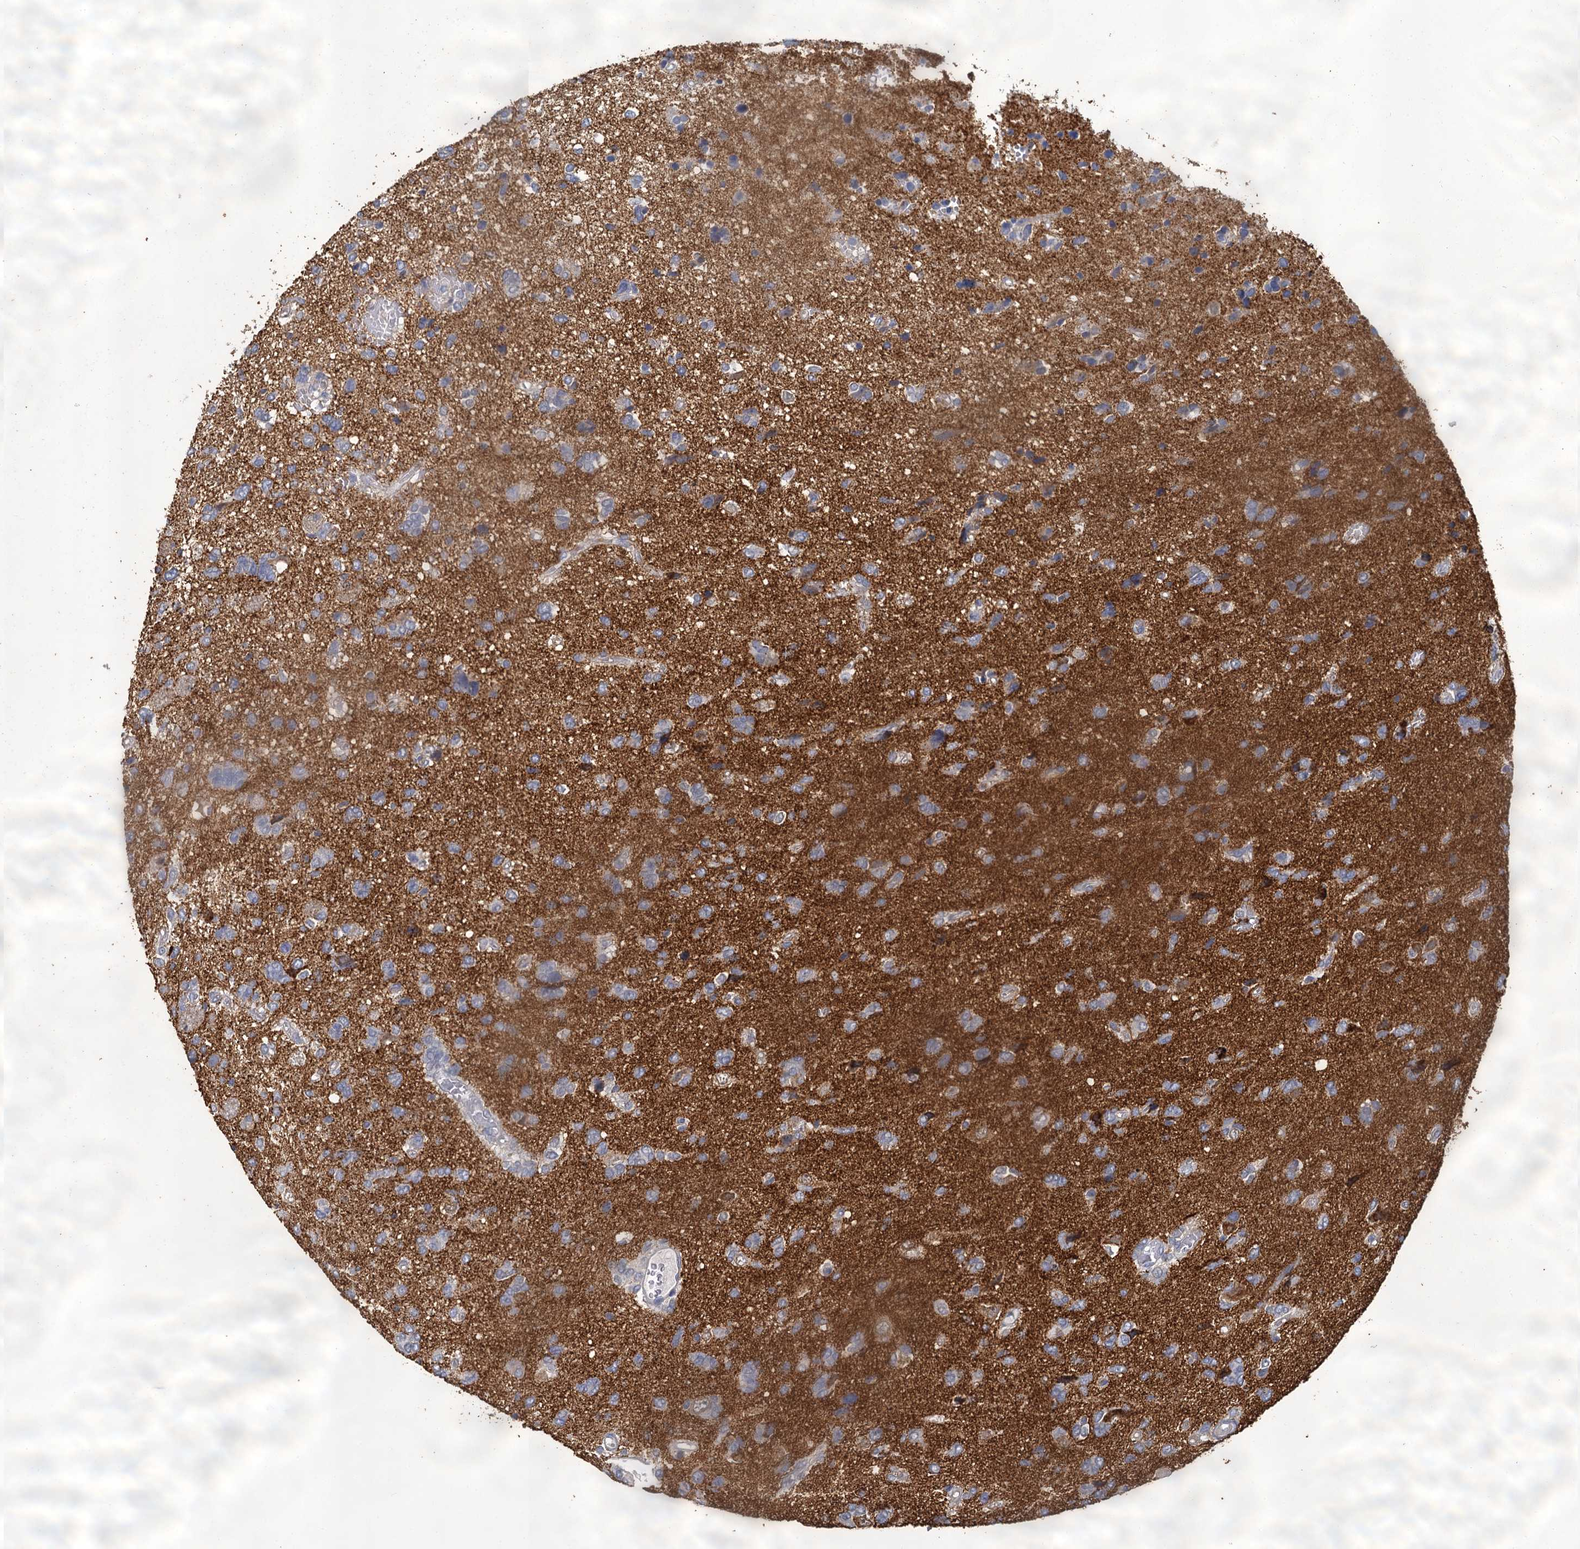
{"staining": {"intensity": "negative", "quantity": "none", "location": "none"}, "tissue": "glioma", "cell_type": "Tumor cells", "image_type": "cancer", "snomed": [{"axis": "morphology", "description": "Glioma, malignant, High grade"}, {"axis": "topography", "description": "Brain"}], "caption": "Glioma stained for a protein using immunohistochemistry displays no expression tumor cells.", "gene": "SNCB", "patient": {"sex": "female", "age": 59}}